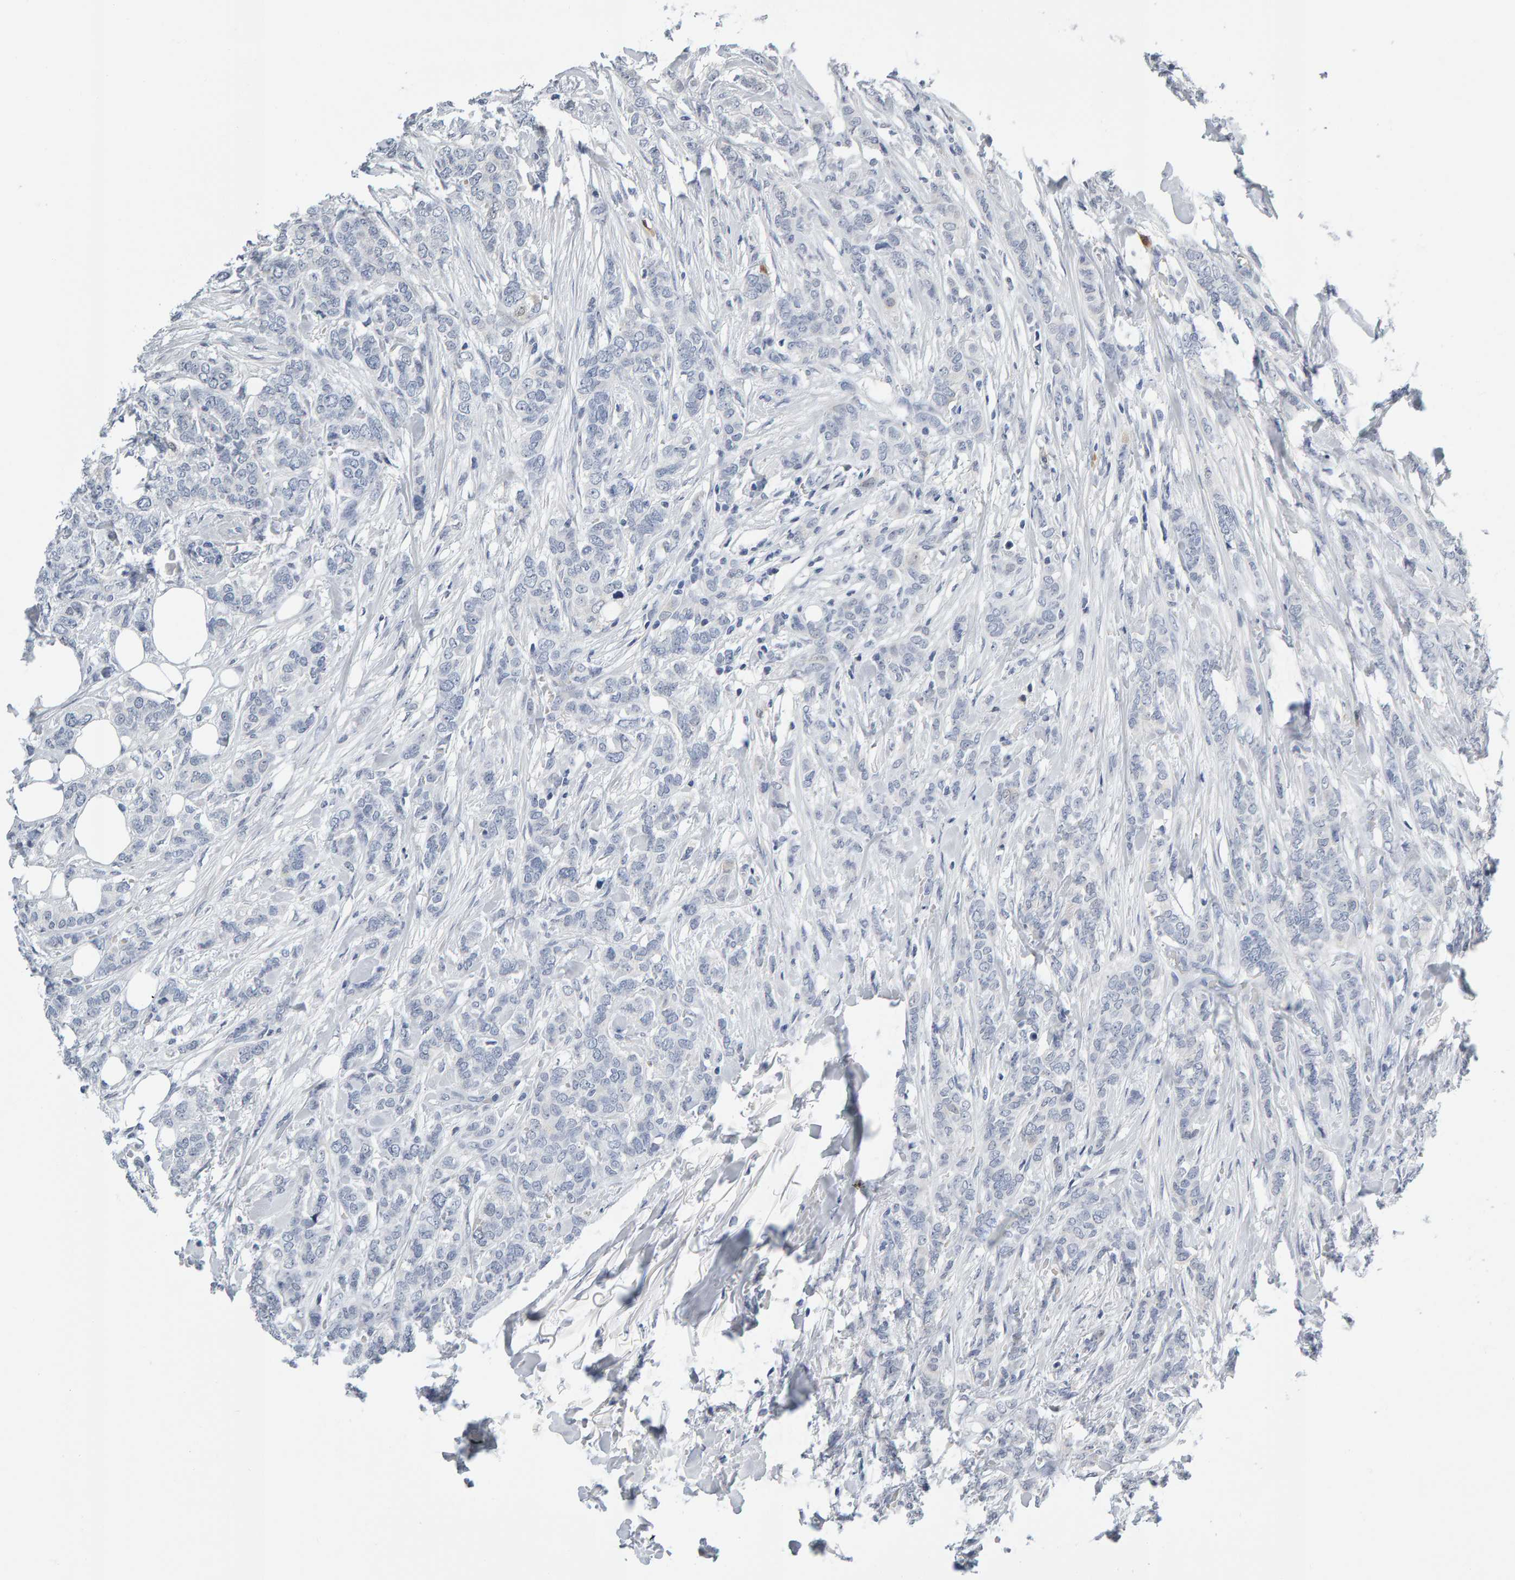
{"staining": {"intensity": "negative", "quantity": "none", "location": "none"}, "tissue": "breast cancer", "cell_type": "Tumor cells", "image_type": "cancer", "snomed": [{"axis": "morphology", "description": "Lobular carcinoma"}, {"axis": "topography", "description": "Skin"}, {"axis": "topography", "description": "Breast"}], "caption": "There is no significant expression in tumor cells of breast cancer (lobular carcinoma).", "gene": "CTH", "patient": {"sex": "female", "age": 46}}